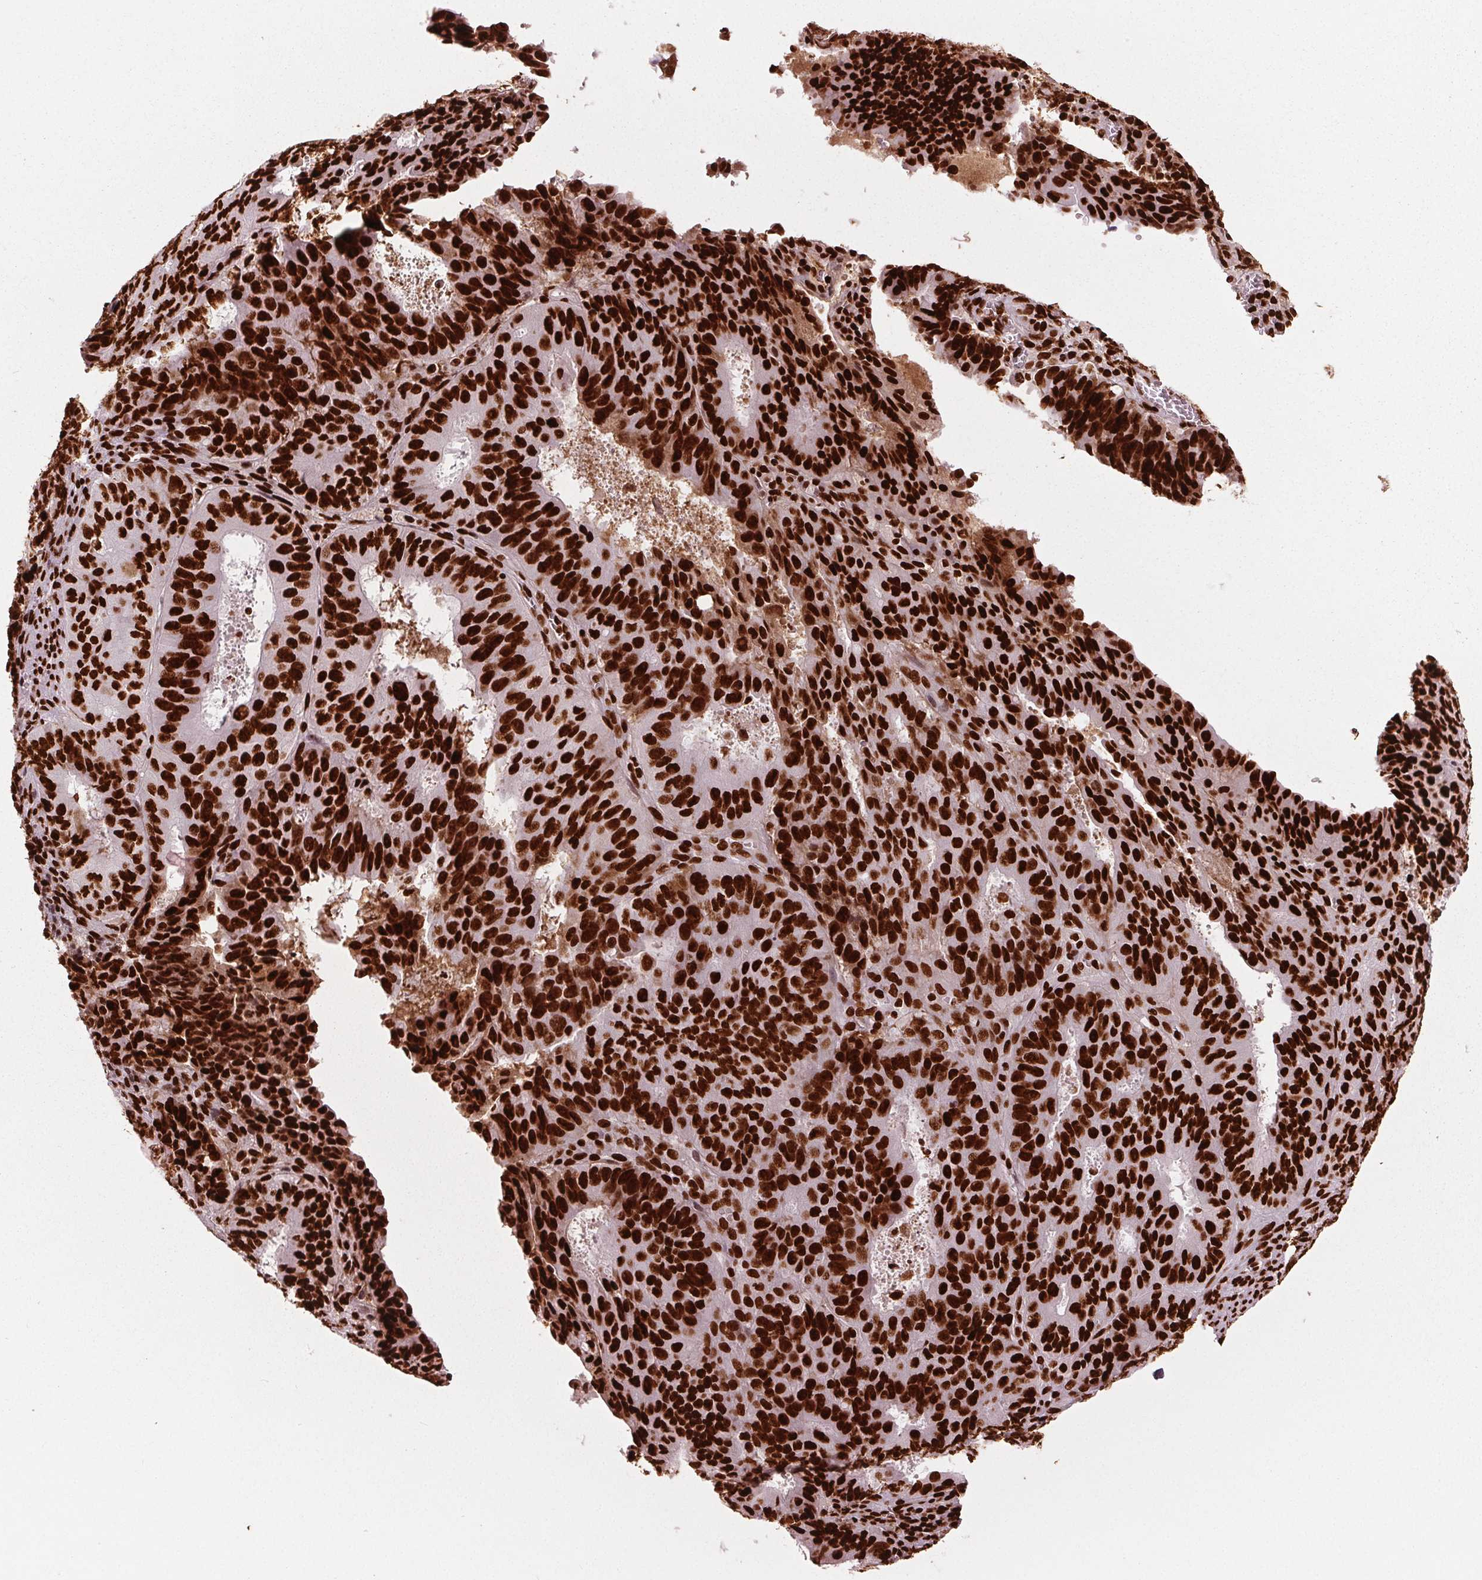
{"staining": {"intensity": "strong", "quantity": ">75%", "location": "nuclear"}, "tissue": "ovarian cancer", "cell_type": "Tumor cells", "image_type": "cancer", "snomed": [{"axis": "morphology", "description": "Carcinoma, endometroid"}, {"axis": "topography", "description": "Ovary"}], "caption": "A high-resolution image shows immunohistochemistry (IHC) staining of ovarian cancer (endometroid carcinoma), which demonstrates strong nuclear expression in about >75% of tumor cells. (DAB IHC with brightfield microscopy, high magnification).", "gene": "BRD4", "patient": {"sex": "female", "age": 42}}